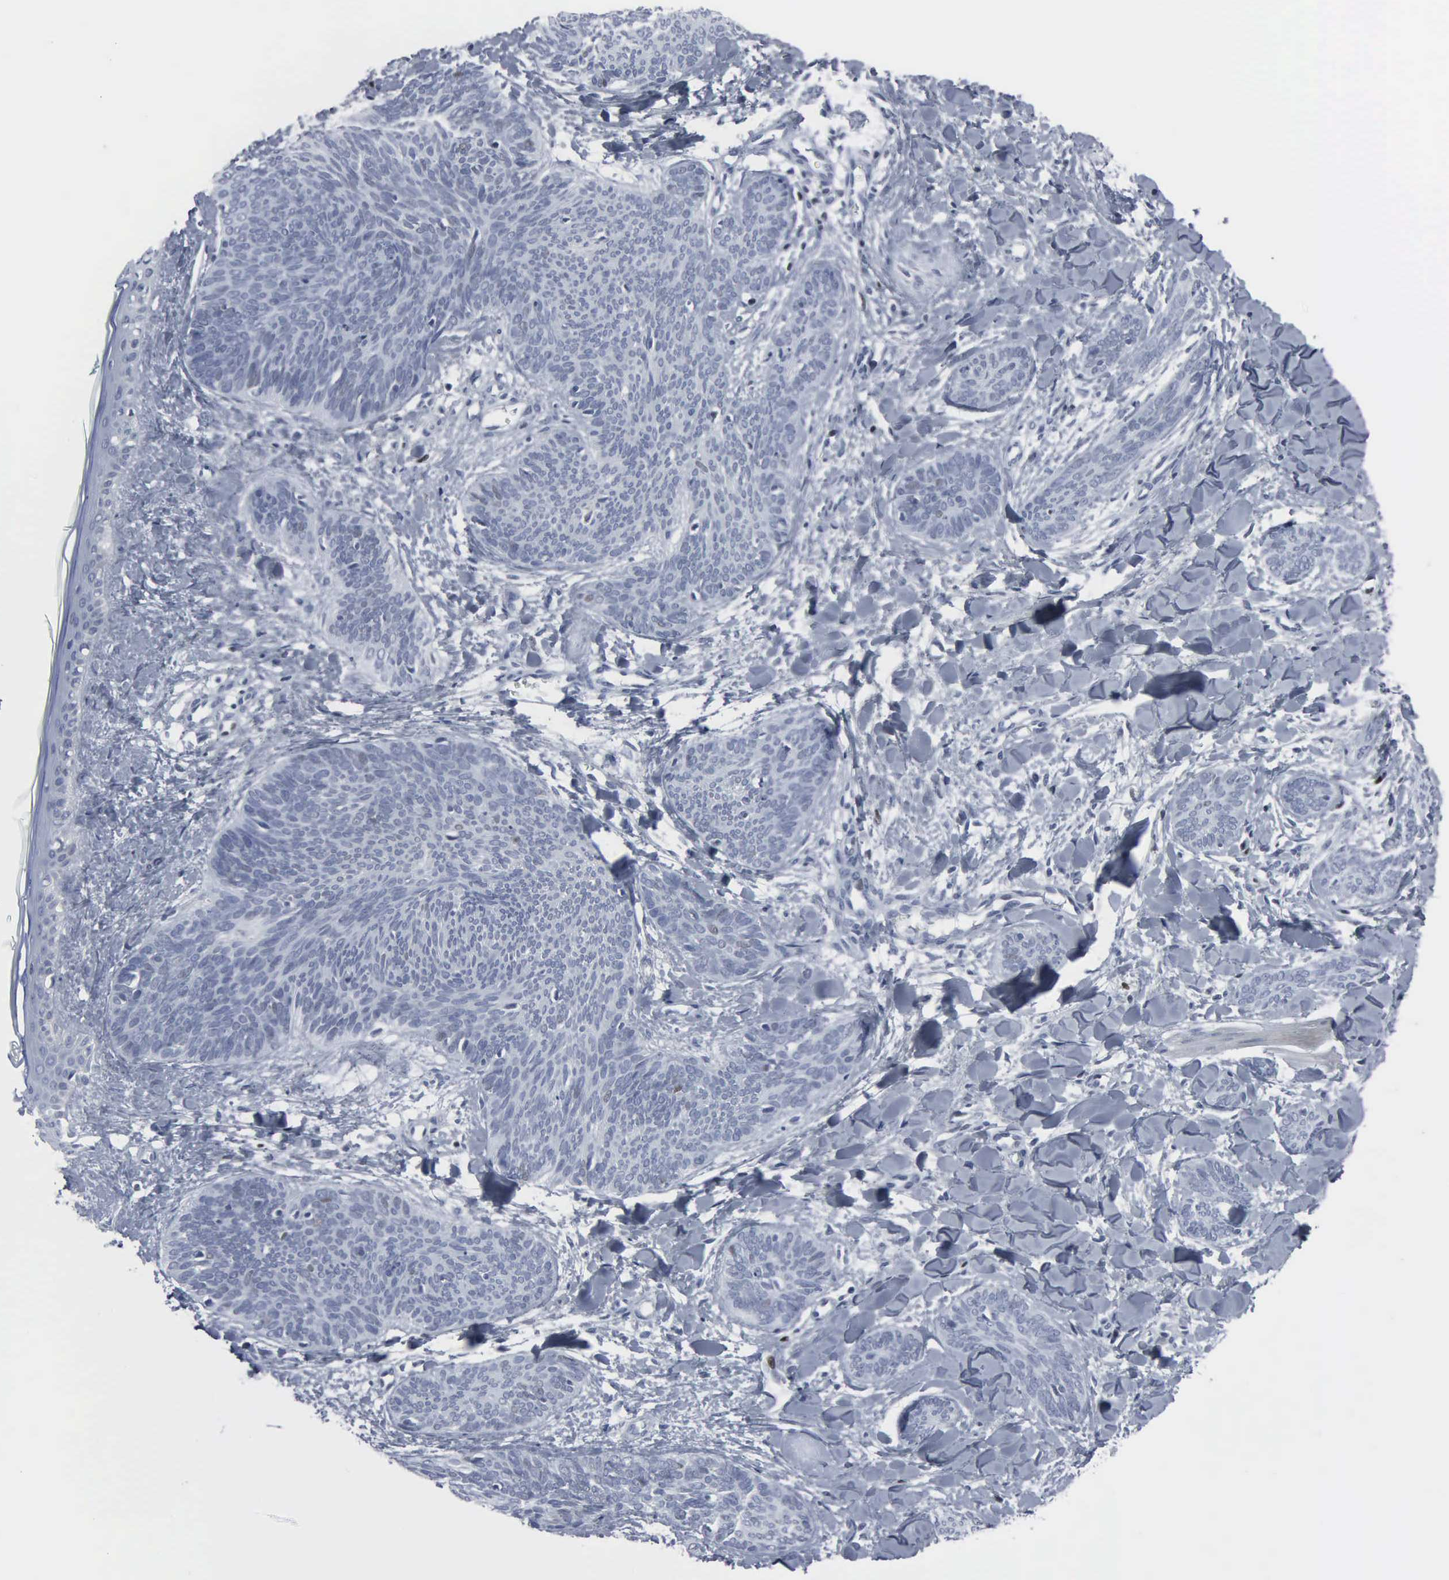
{"staining": {"intensity": "negative", "quantity": "none", "location": "none"}, "tissue": "skin cancer", "cell_type": "Tumor cells", "image_type": "cancer", "snomed": [{"axis": "morphology", "description": "Basal cell carcinoma"}, {"axis": "topography", "description": "Skin"}], "caption": "A high-resolution histopathology image shows immunohistochemistry (IHC) staining of basal cell carcinoma (skin), which displays no significant positivity in tumor cells.", "gene": "CCND3", "patient": {"sex": "female", "age": 81}}